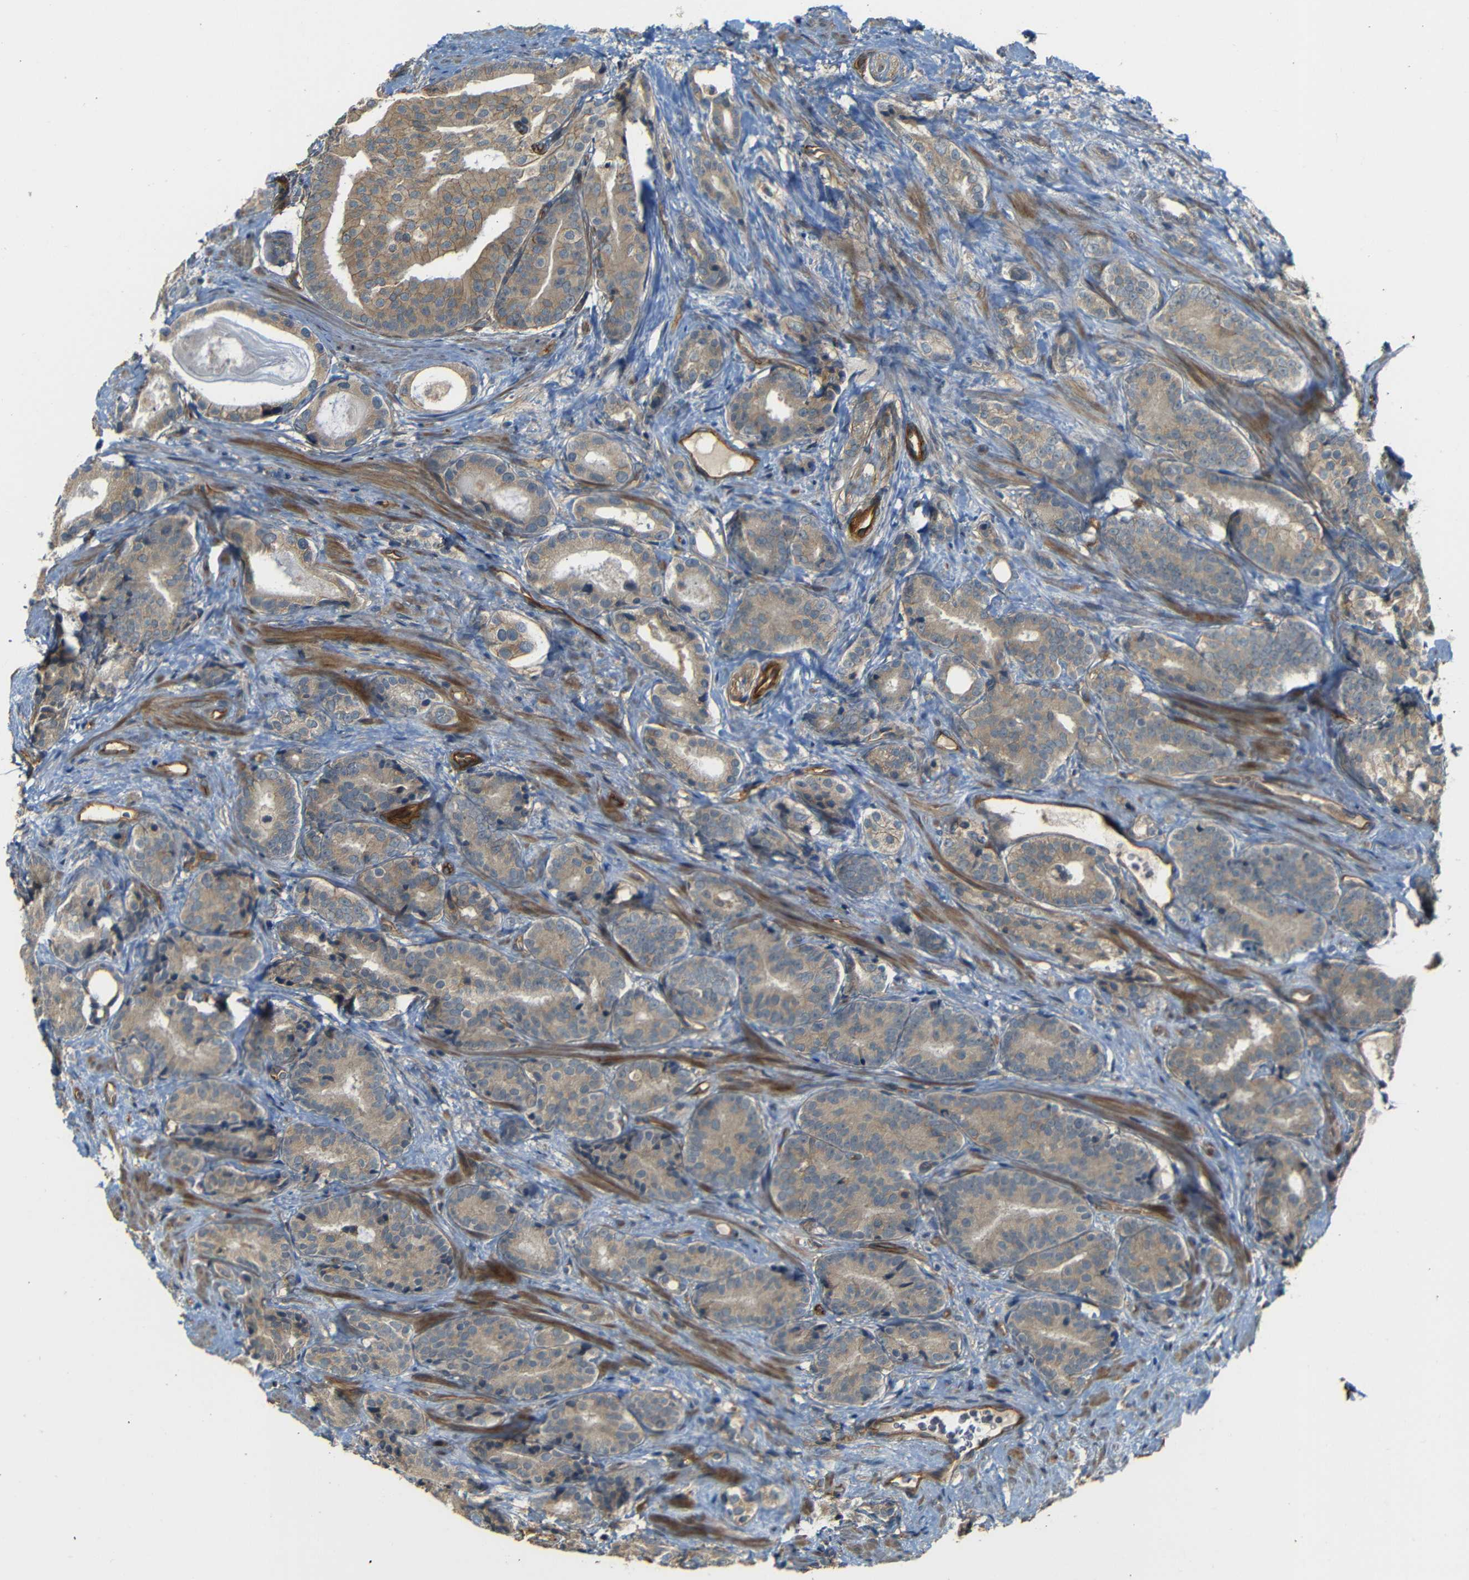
{"staining": {"intensity": "moderate", "quantity": ">75%", "location": "cytoplasmic/membranous"}, "tissue": "prostate cancer", "cell_type": "Tumor cells", "image_type": "cancer", "snomed": [{"axis": "morphology", "description": "Adenocarcinoma, High grade"}, {"axis": "topography", "description": "Prostate"}], "caption": "Immunohistochemistry of prostate high-grade adenocarcinoma displays medium levels of moderate cytoplasmic/membranous staining in about >75% of tumor cells.", "gene": "RELL1", "patient": {"sex": "male", "age": 71}}